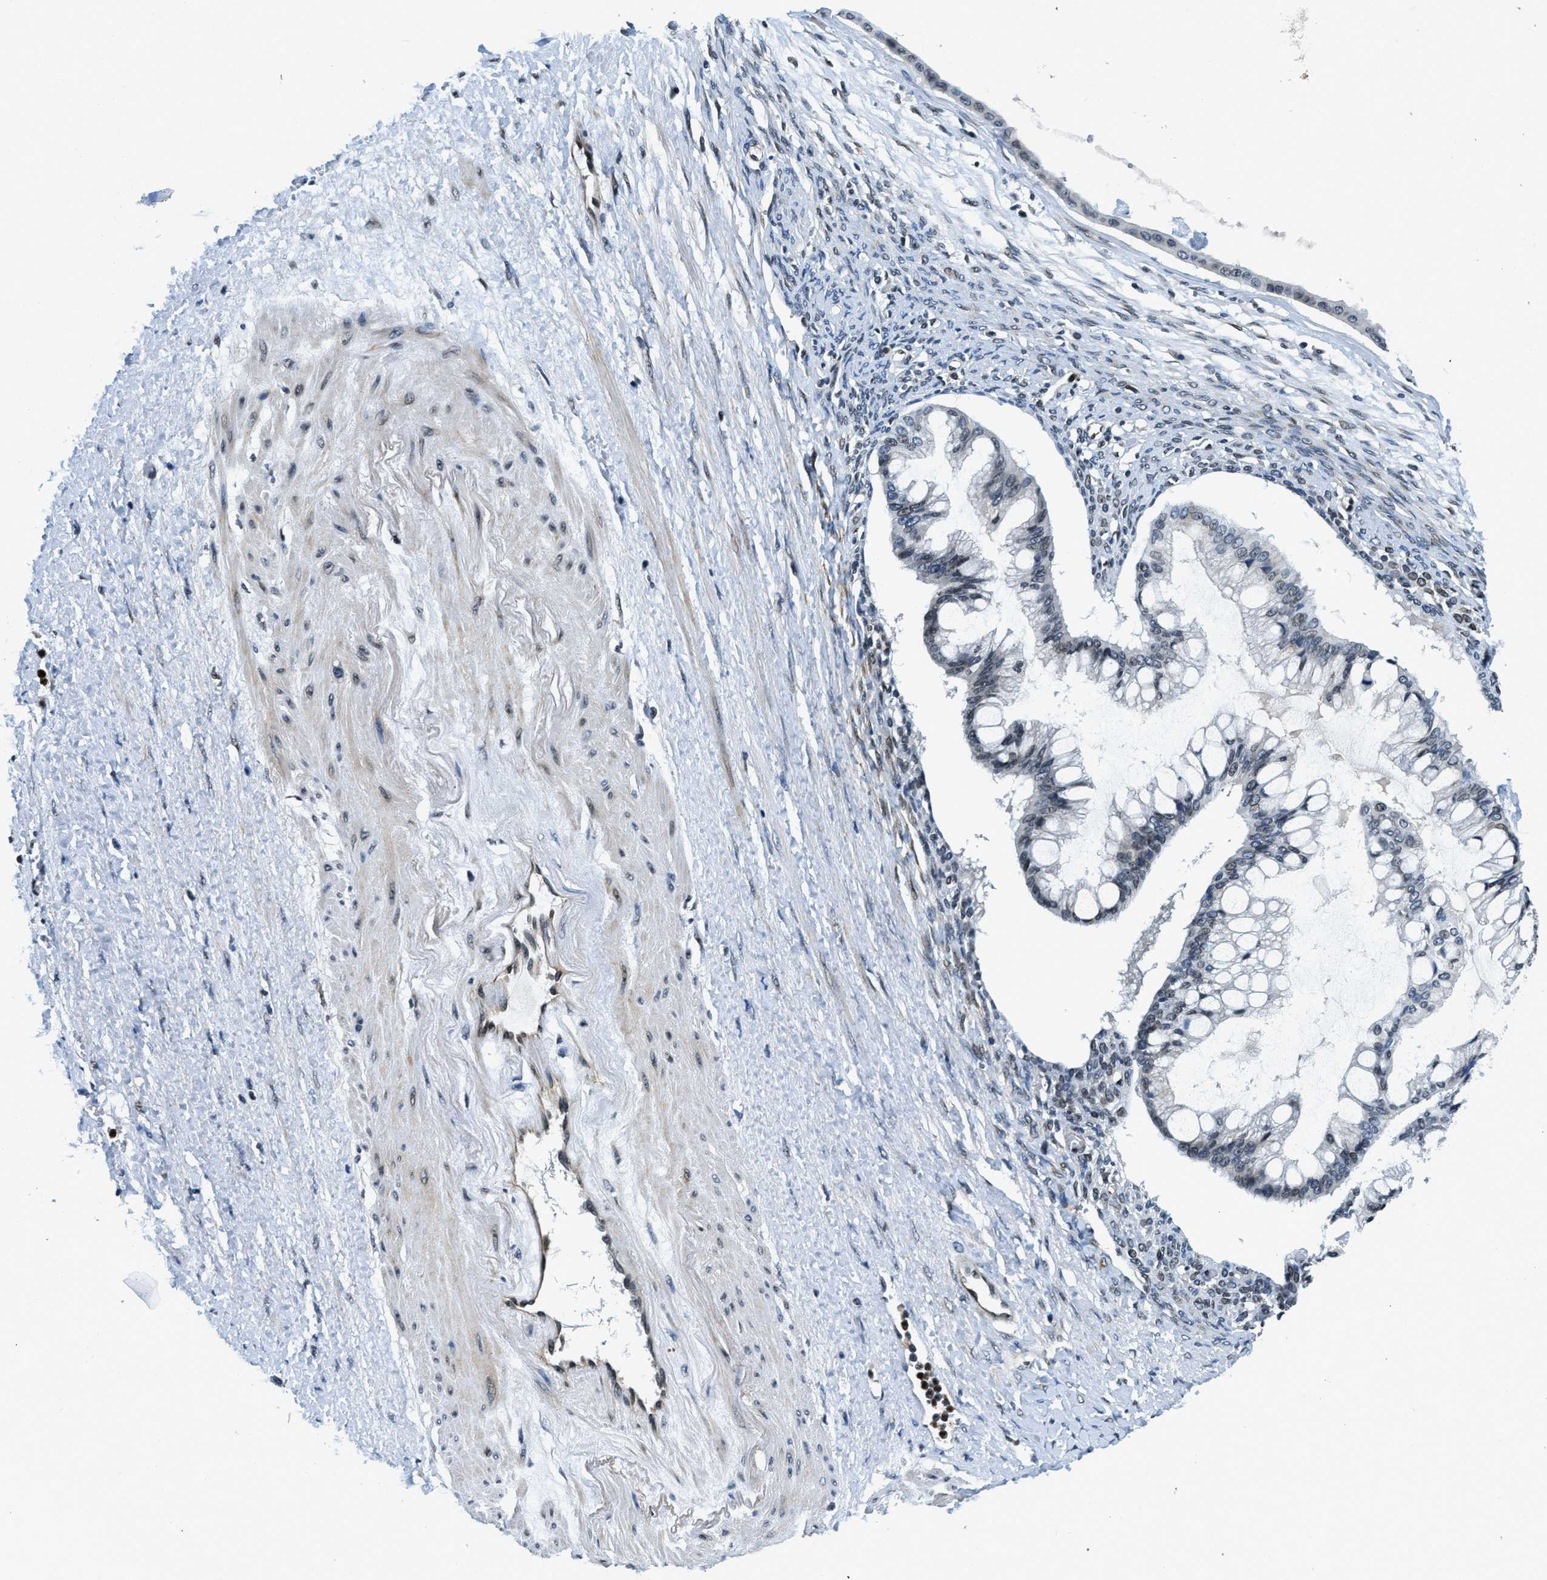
{"staining": {"intensity": "weak", "quantity": ">75%", "location": "nuclear"}, "tissue": "ovarian cancer", "cell_type": "Tumor cells", "image_type": "cancer", "snomed": [{"axis": "morphology", "description": "Cystadenocarcinoma, mucinous, NOS"}, {"axis": "topography", "description": "Ovary"}], "caption": "There is low levels of weak nuclear positivity in tumor cells of ovarian cancer, as demonstrated by immunohistochemical staining (brown color).", "gene": "ZC3HC1", "patient": {"sex": "female", "age": 73}}